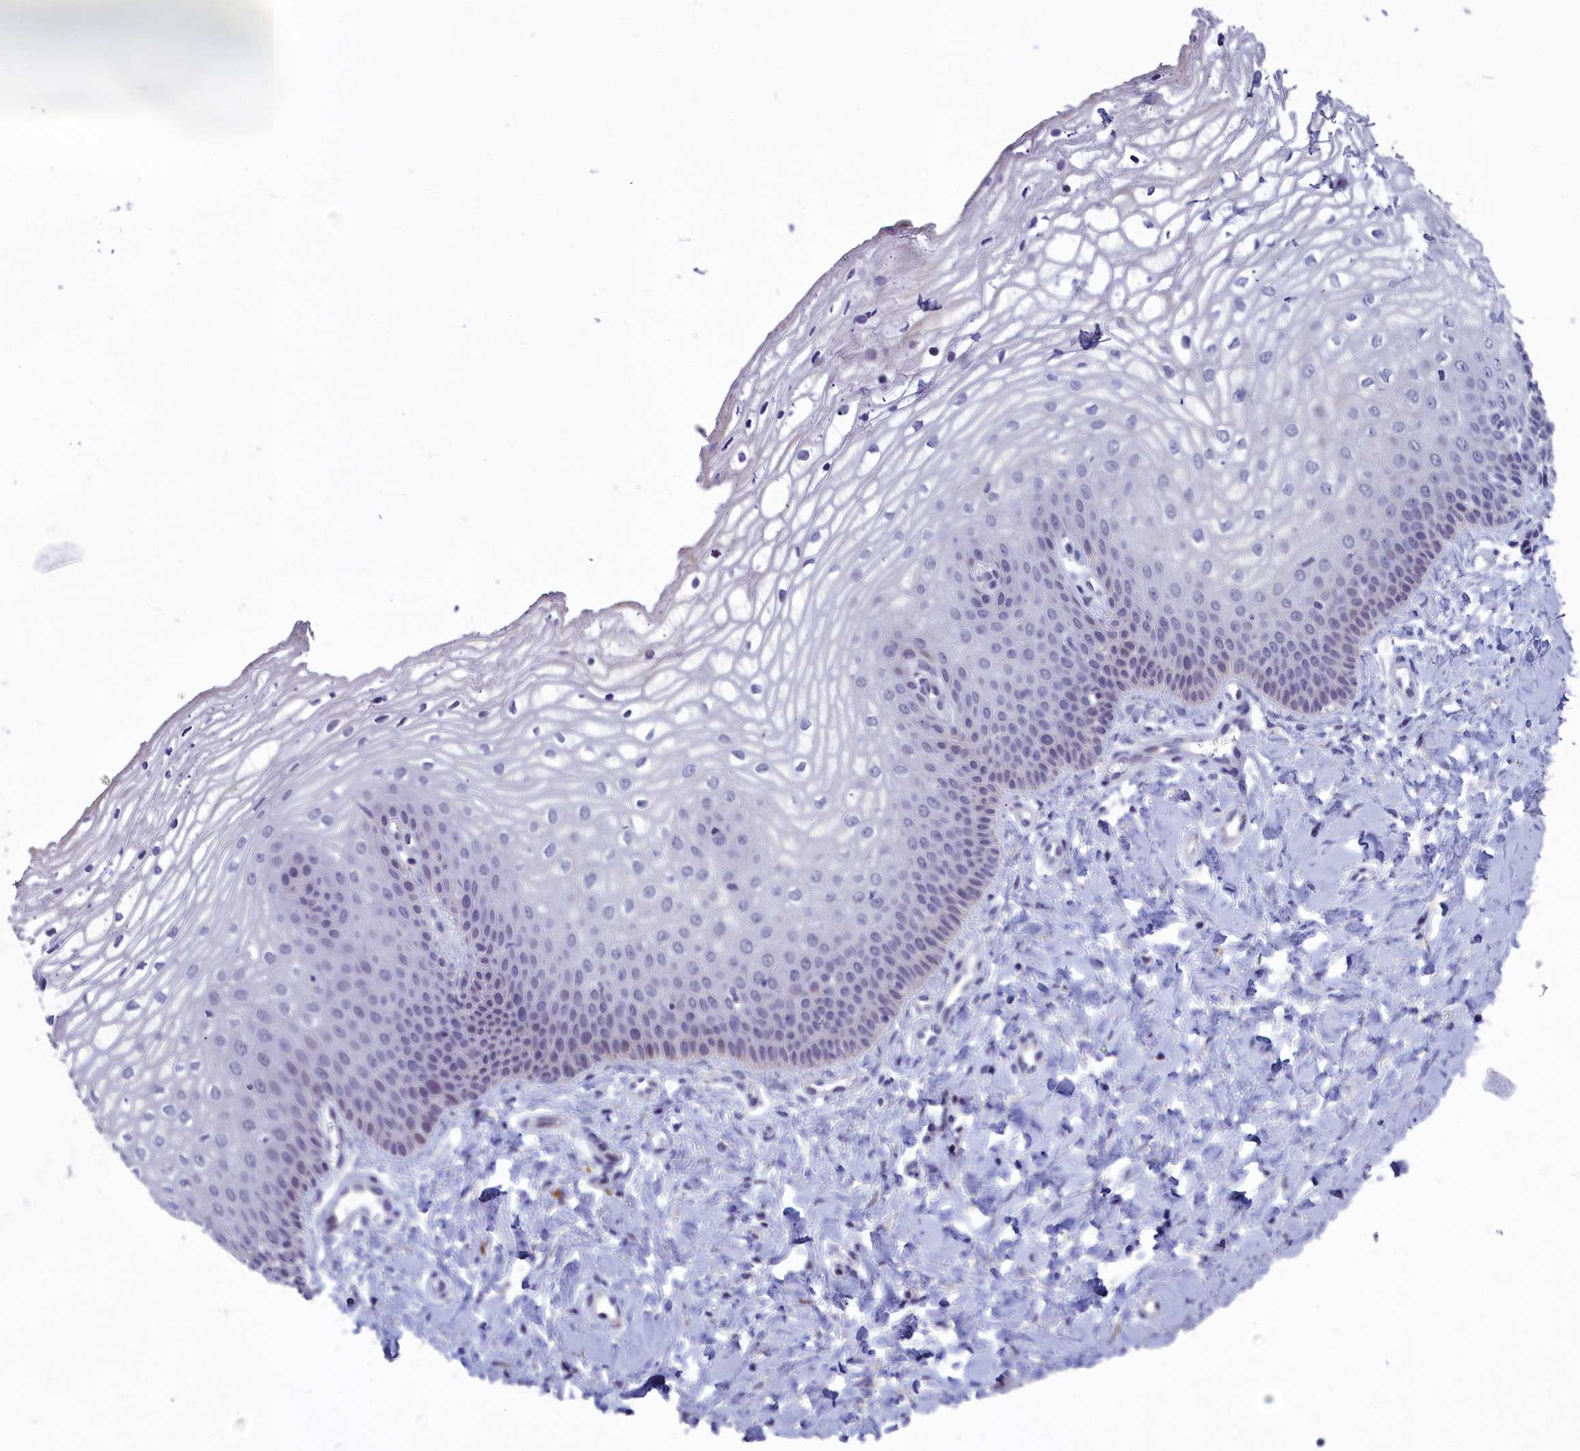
{"staining": {"intensity": "weak", "quantity": "<25%", "location": "nuclear"}, "tissue": "vagina", "cell_type": "Squamous epithelial cells", "image_type": "normal", "snomed": [{"axis": "morphology", "description": "Normal tissue, NOS"}, {"axis": "topography", "description": "Vagina"}], "caption": "Protein analysis of unremarkable vagina displays no significant staining in squamous epithelial cells. The staining is performed using DAB (3,3'-diaminobenzidine) brown chromogen with nuclei counter-stained in using hematoxylin.", "gene": "CNEP1R1", "patient": {"sex": "female", "age": 68}}